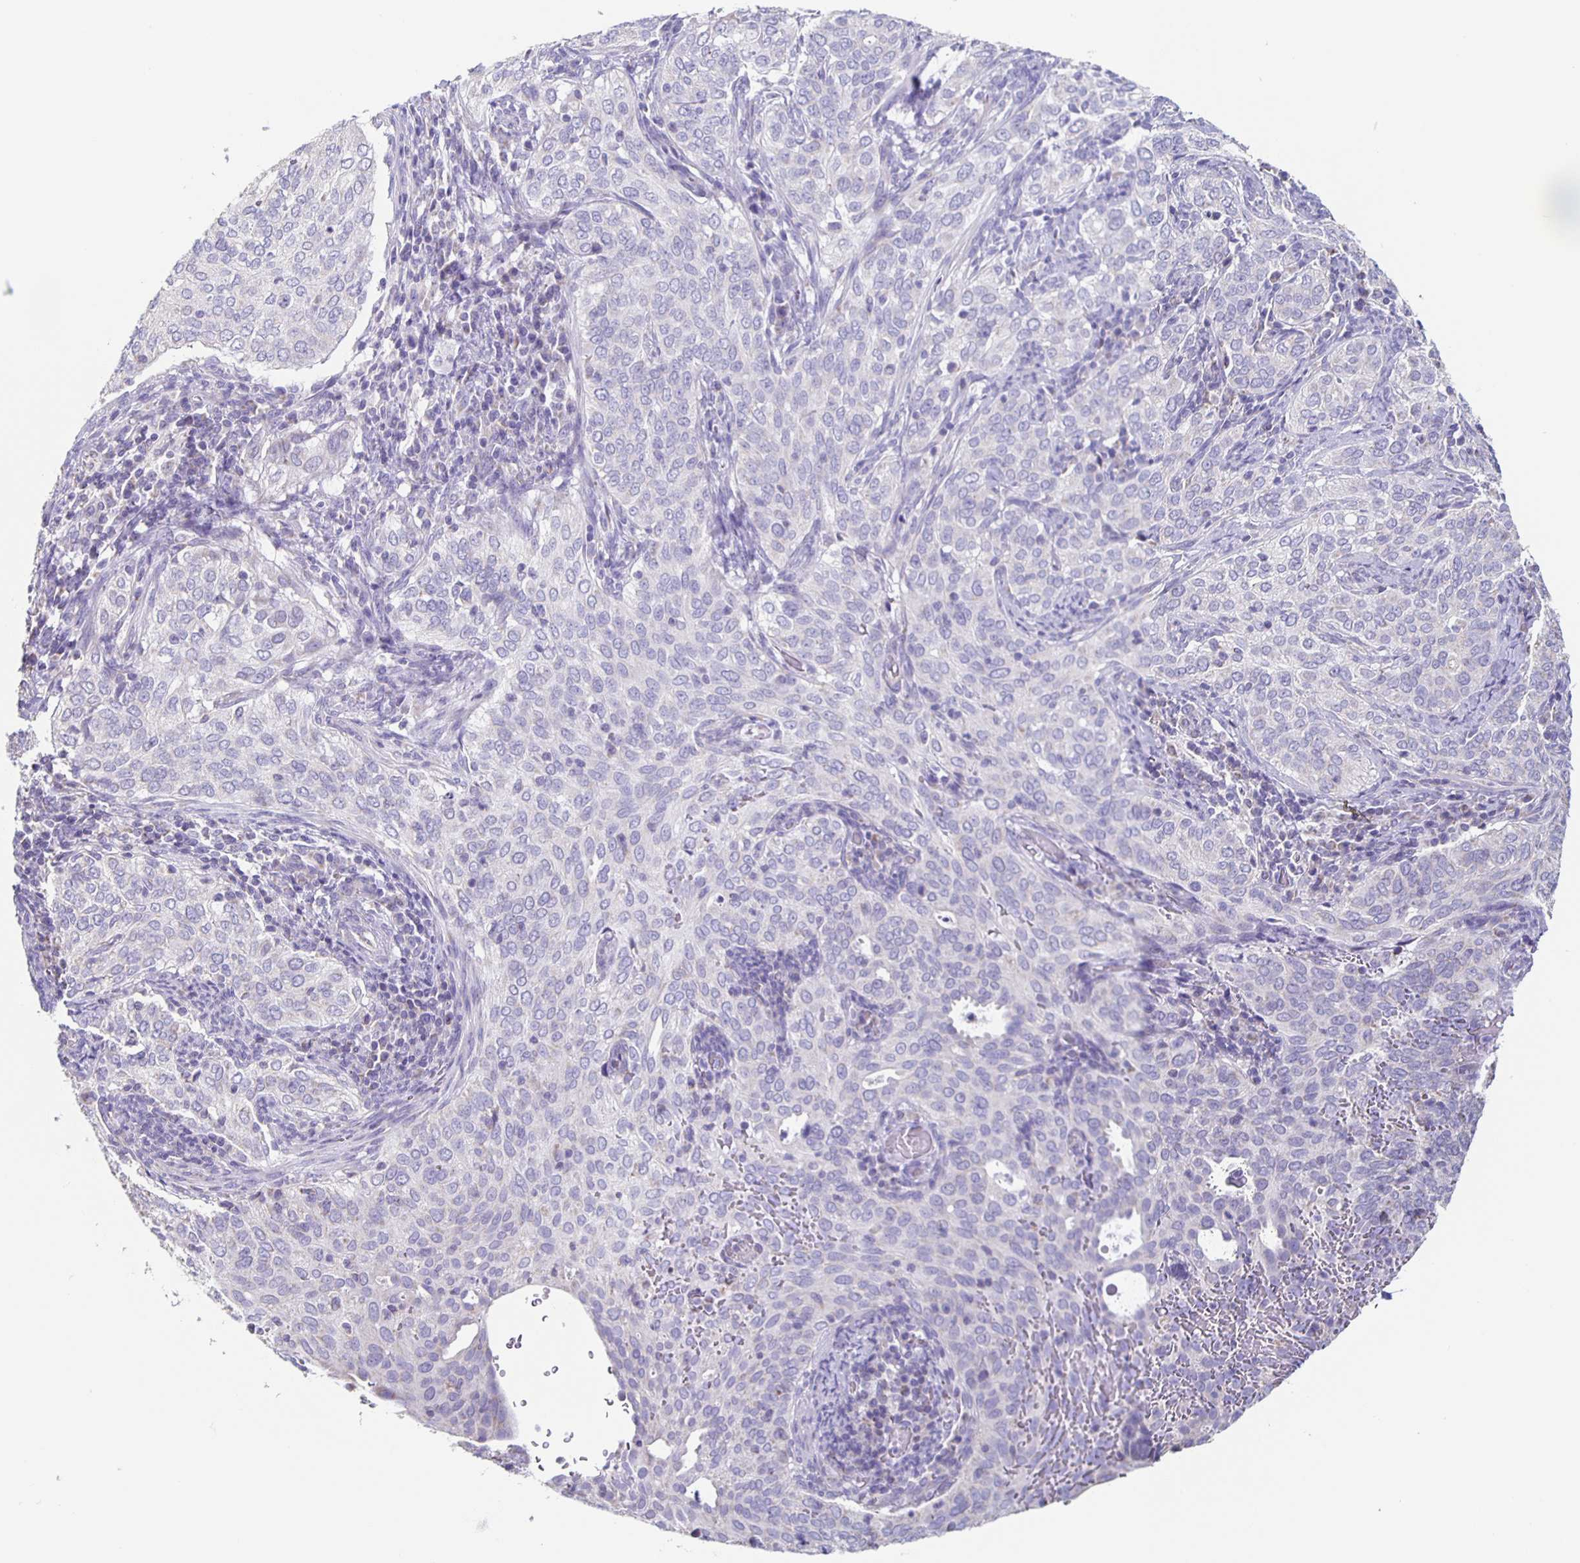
{"staining": {"intensity": "negative", "quantity": "none", "location": "none"}, "tissue": "cervical cancer", "cell_type": "Tumor cells", "image_type": "cancer", "snomed": [{"axis": "morphology", "description": "Squamous cell carcinoma, NOS"}, {"axis": "topography", "description": "Cervix"}], "caption": "DAB immunohistochemical staining of human squamous cell carcinoma (cervical) reveals no significant staining in tumor cells.", "gene": "TPPP", "patient": {"sex": "female", "age": 38}}